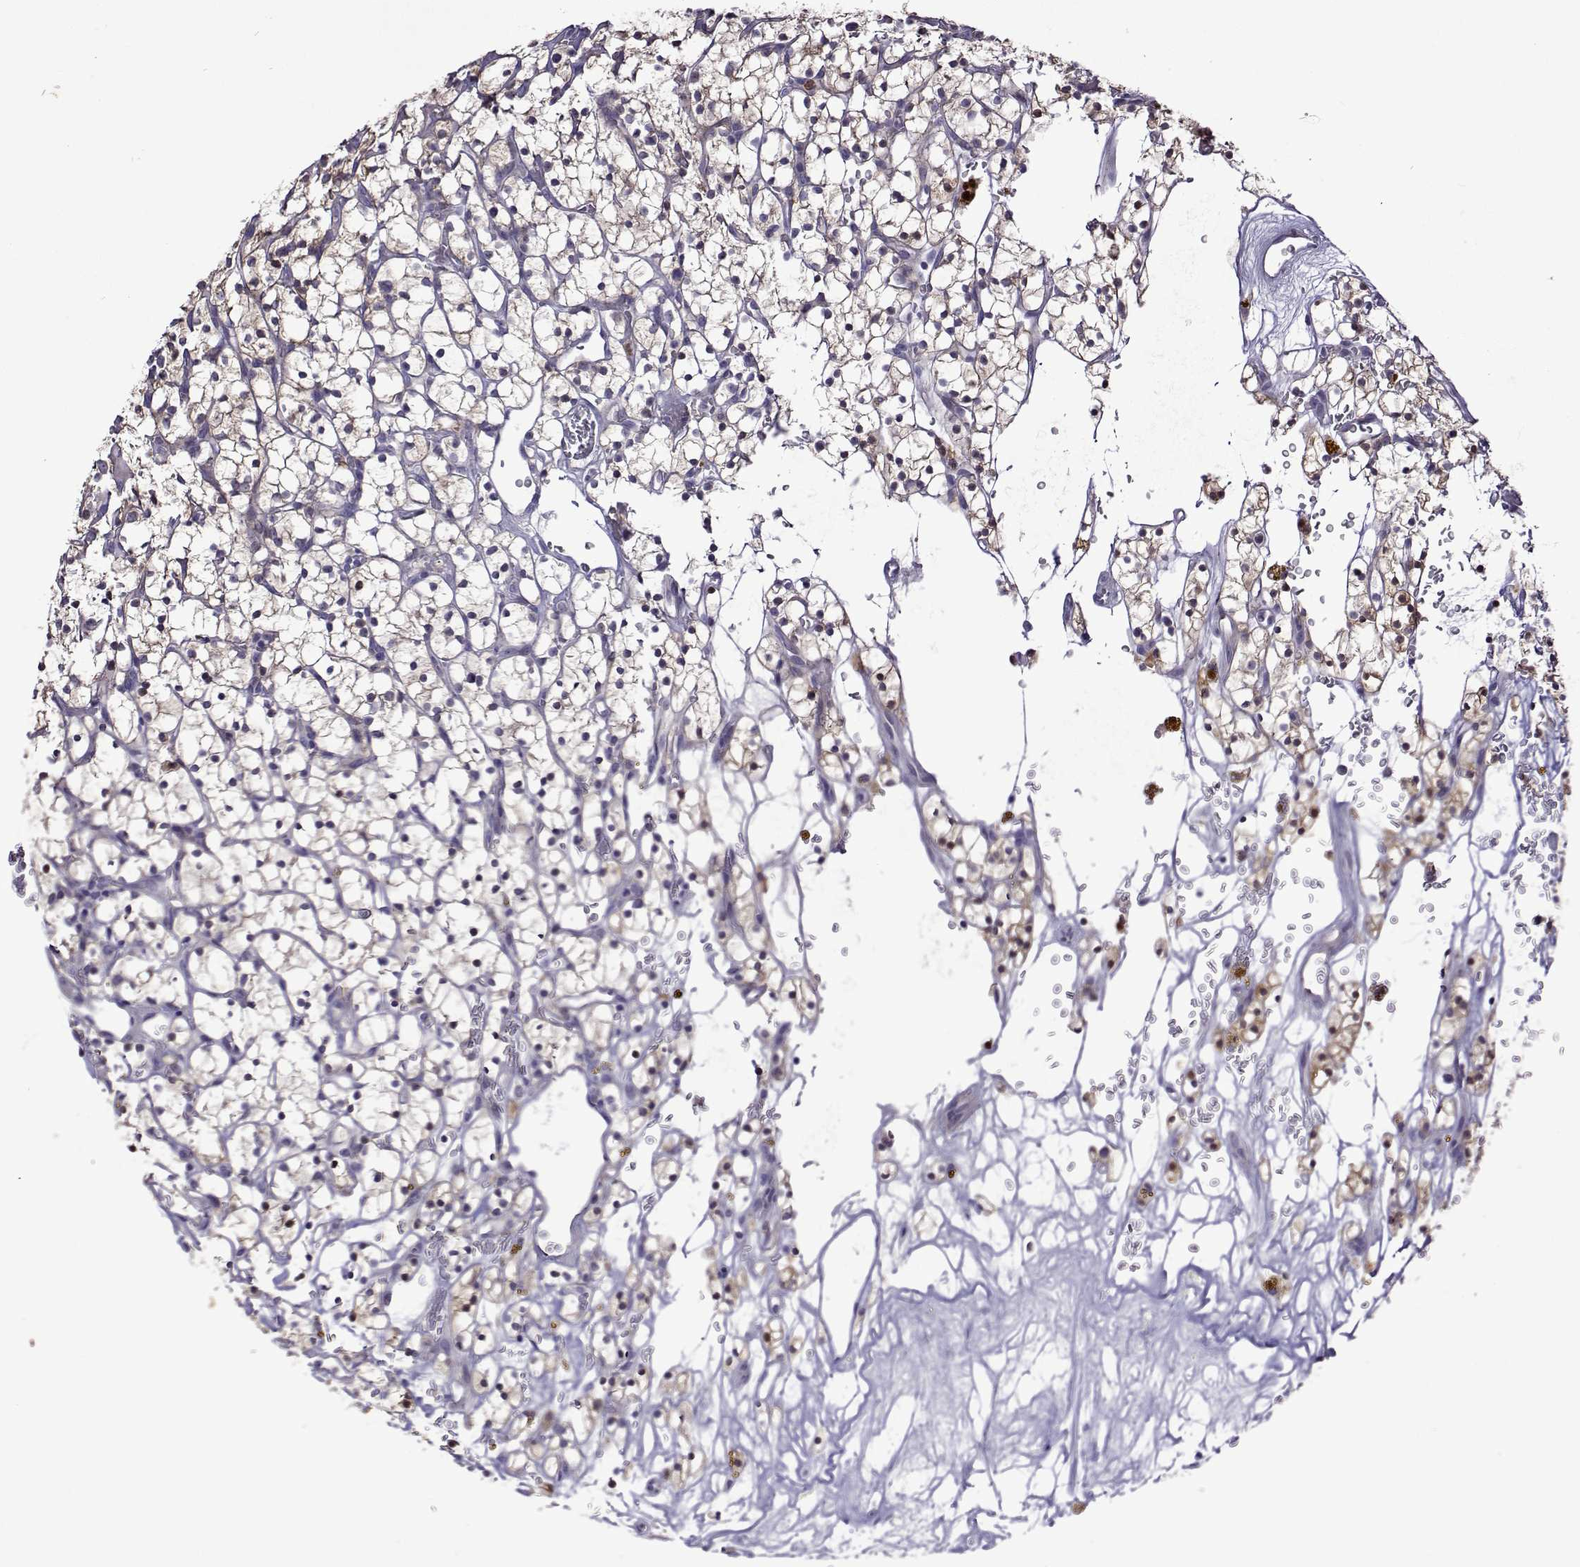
{"staining": {"intensity": "weak", "quantity": "<25%", "location": "cytoplasmic/membranous"}, "tissue": "renal cancer", "cell_type": "Tumor cells", "image_type": "cancer", "snomed": [{"axis": "morphology", "description": "Adenocarcinoma, NOS"}, {"axis": "topography", "description": "Kidney"}], "caption": "This is an IHC photomicrograph of adenocarcinoma (renal). There is no staining in tumor cells.", "gene": "SULT2A1", "patient": {"sex": "female", "age": 64}}